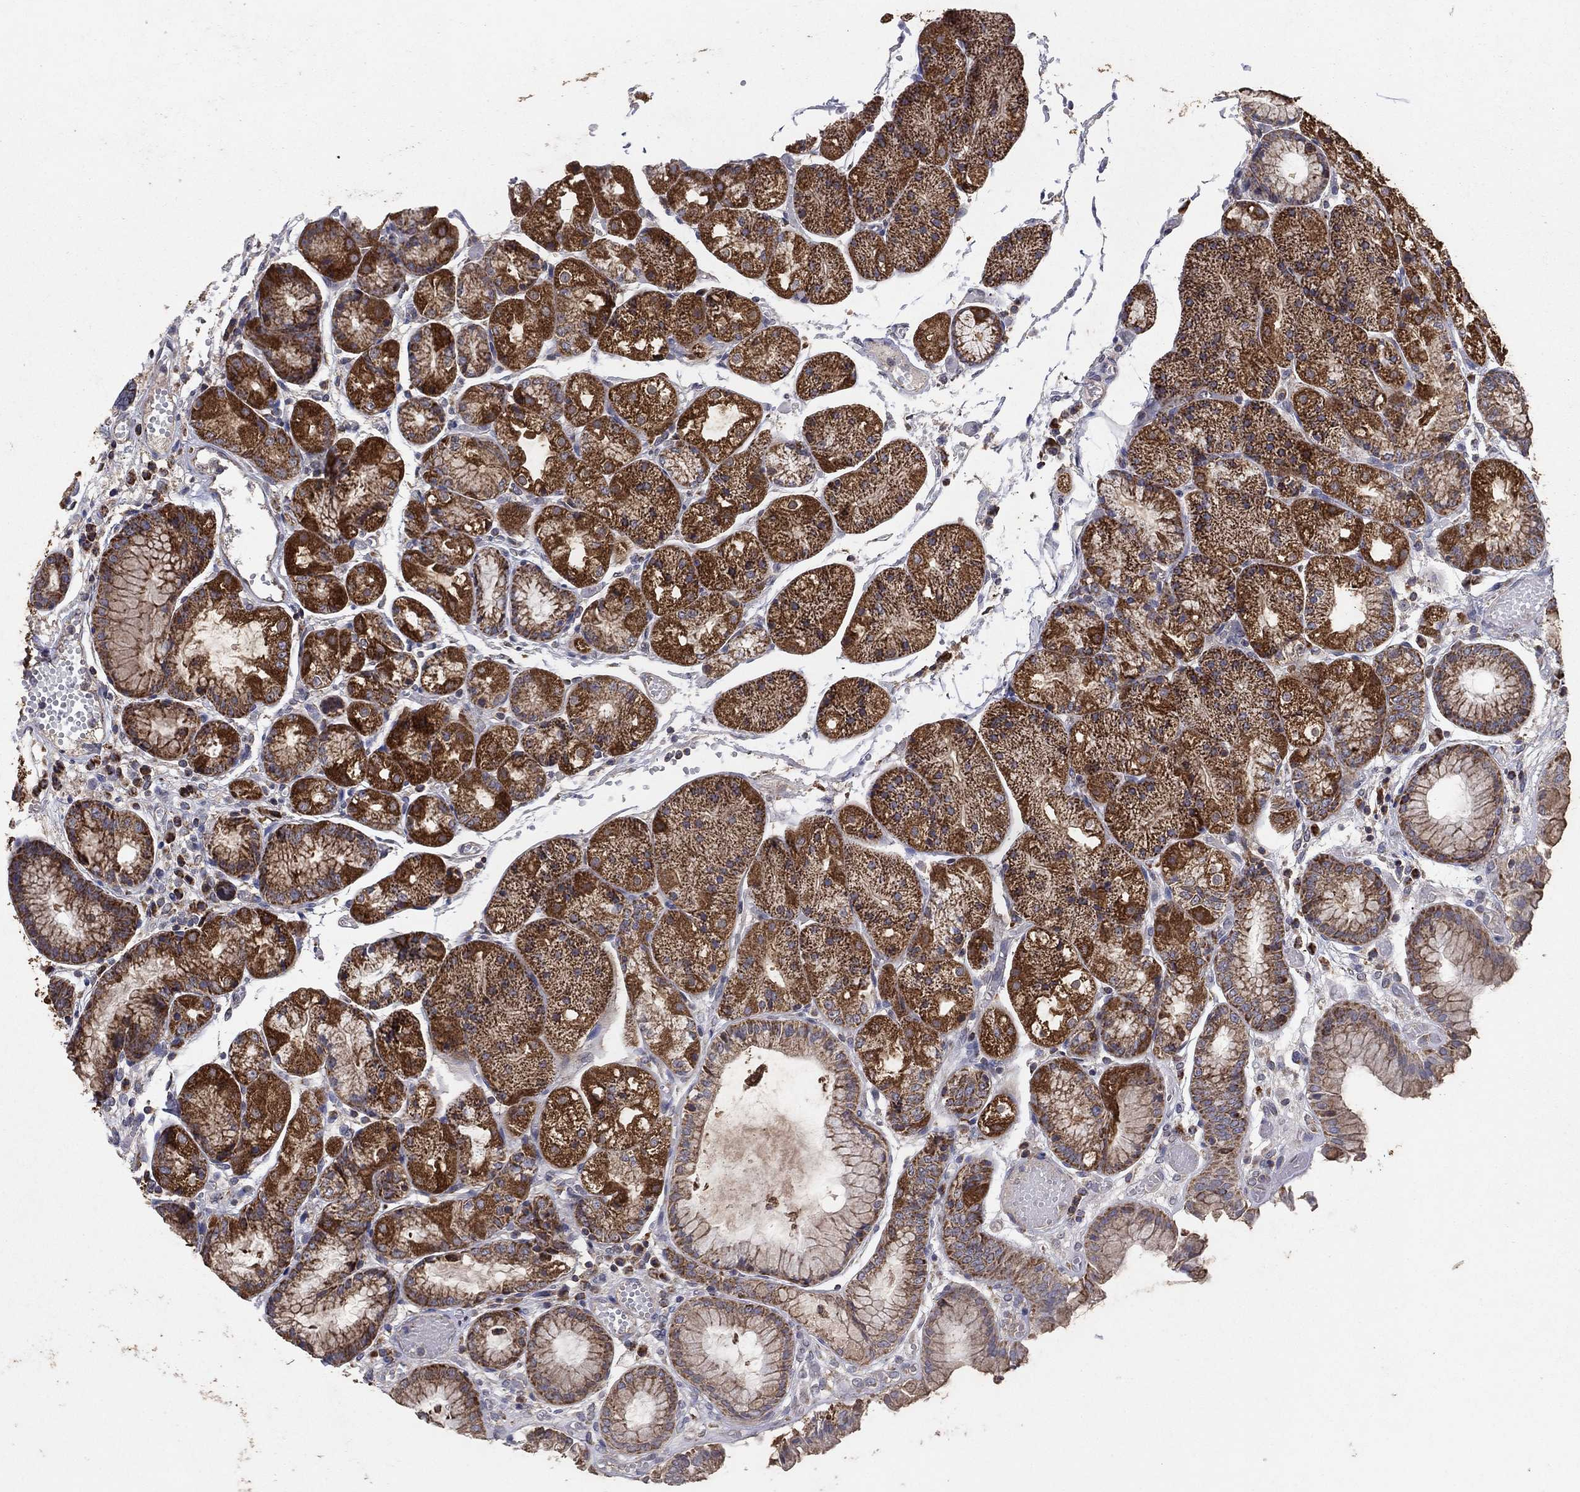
{"staining": {"intensity": "strong", "quantity": "25%-75%", "location": "cytoplasmic/membranous"}, "tissue": "stomach", "cell_type": "Glandular cells", "image_type": "normal", "snomed": [{"axis": "morphology", "description": "Normal tissue, NOS"}, {"axis": "topography", "description": "Stomach, upper"}], "caption": "Strong cytoplasmic/membranous expression is seen in about 25%-75% of glandular cells in normal stomach.", "gene": "GPSM1", "patient": {"sex": "male", "age": 72}}